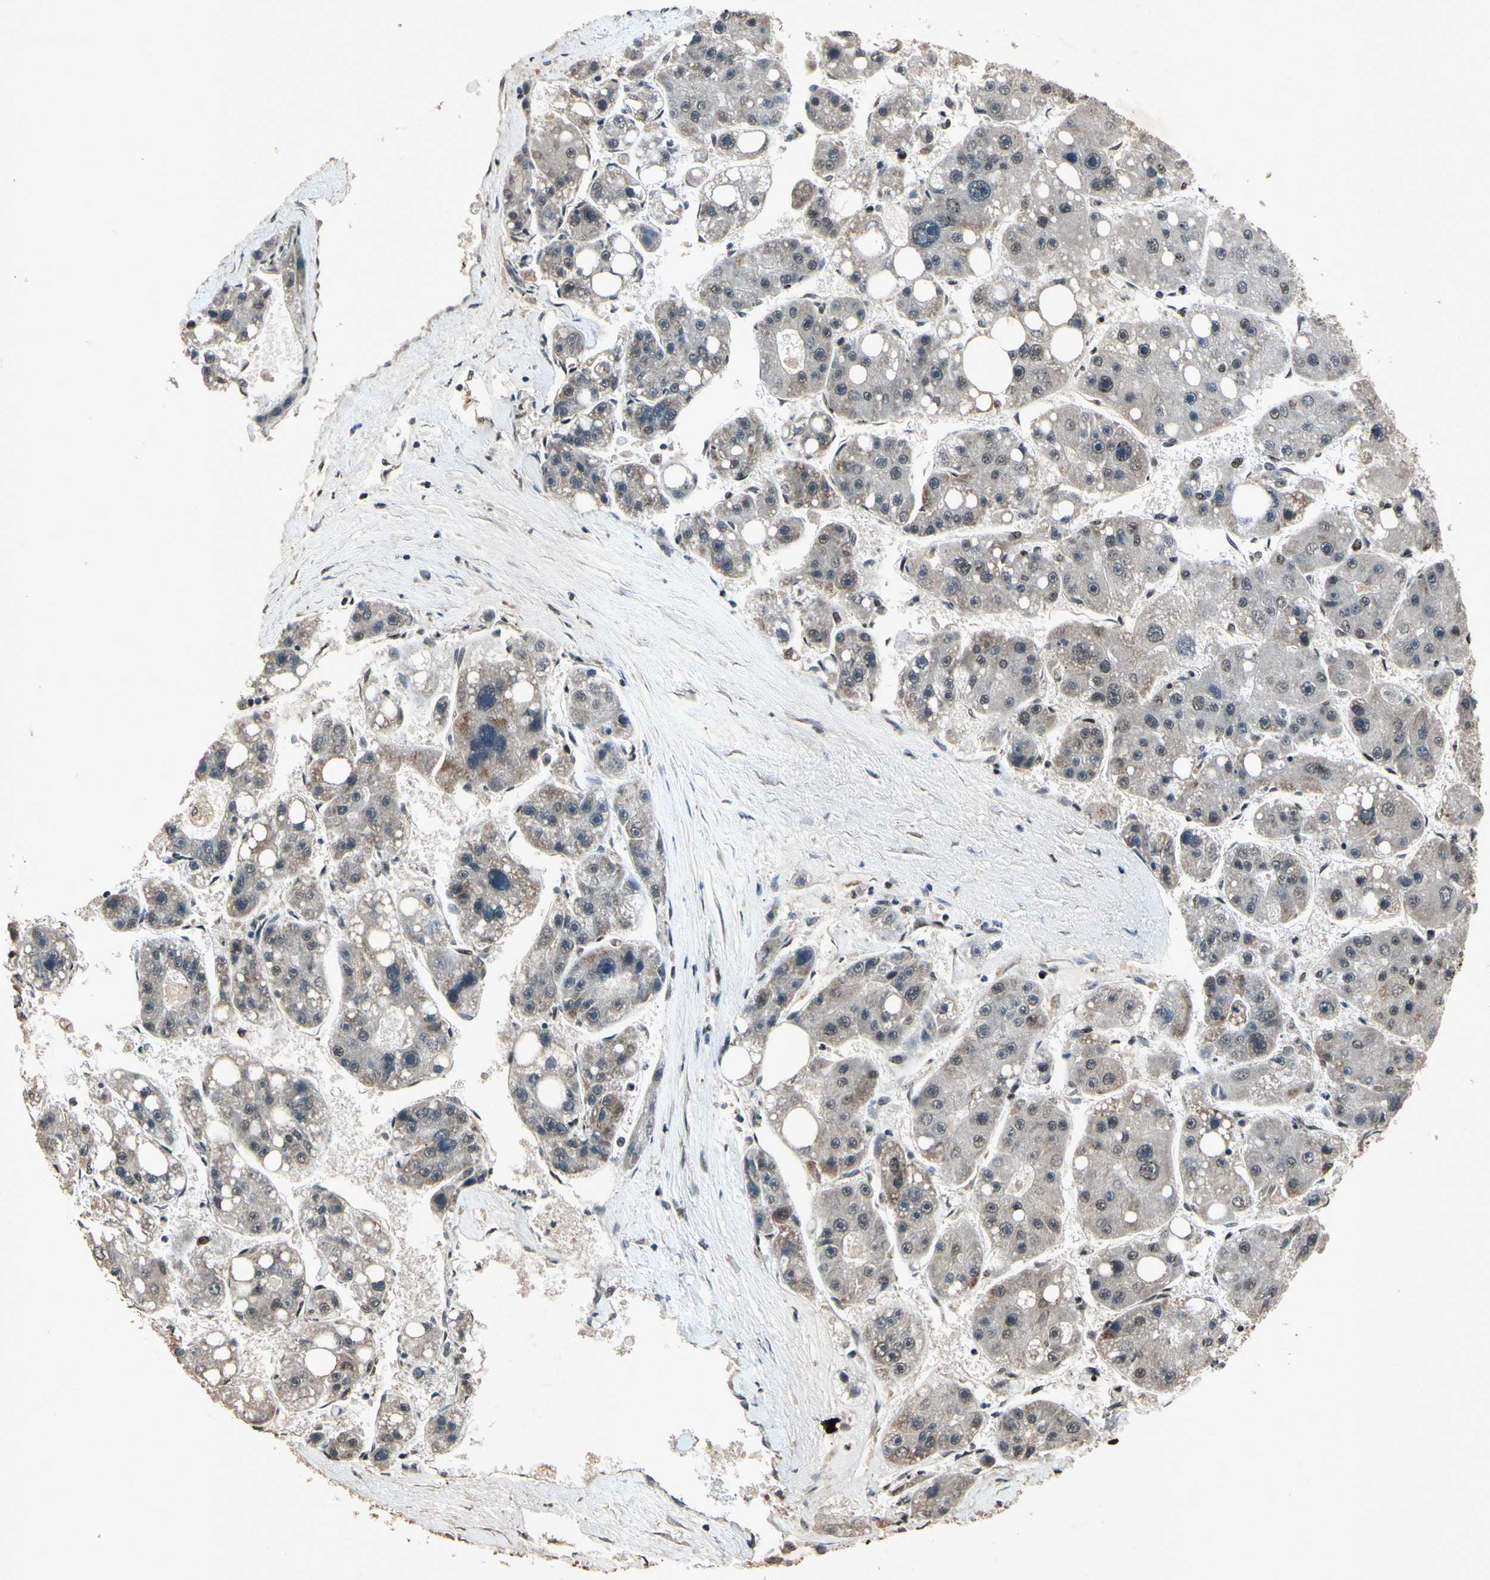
{"staining": {"intensity": "weak", "quantity": "25%-75%", "location": "nuclear"}, "tissue": "liver cancer", "cell_type": "Tumor cells", "image_type": "cancer", "snomed": [{"axis": "morphology", "description": "Carcinoma, Hepatocellular, NOS"}, {"axis": "topography", "description": "Liver"}], "caption": "Immunohistochemical staining of liver cancer (hepatocellular carcinoma) shows weak nuclear protein positivity in about 25%-75% of tumor cells.", "gene": "TBX2", "patient": {"sex": "female", "age": 61}}